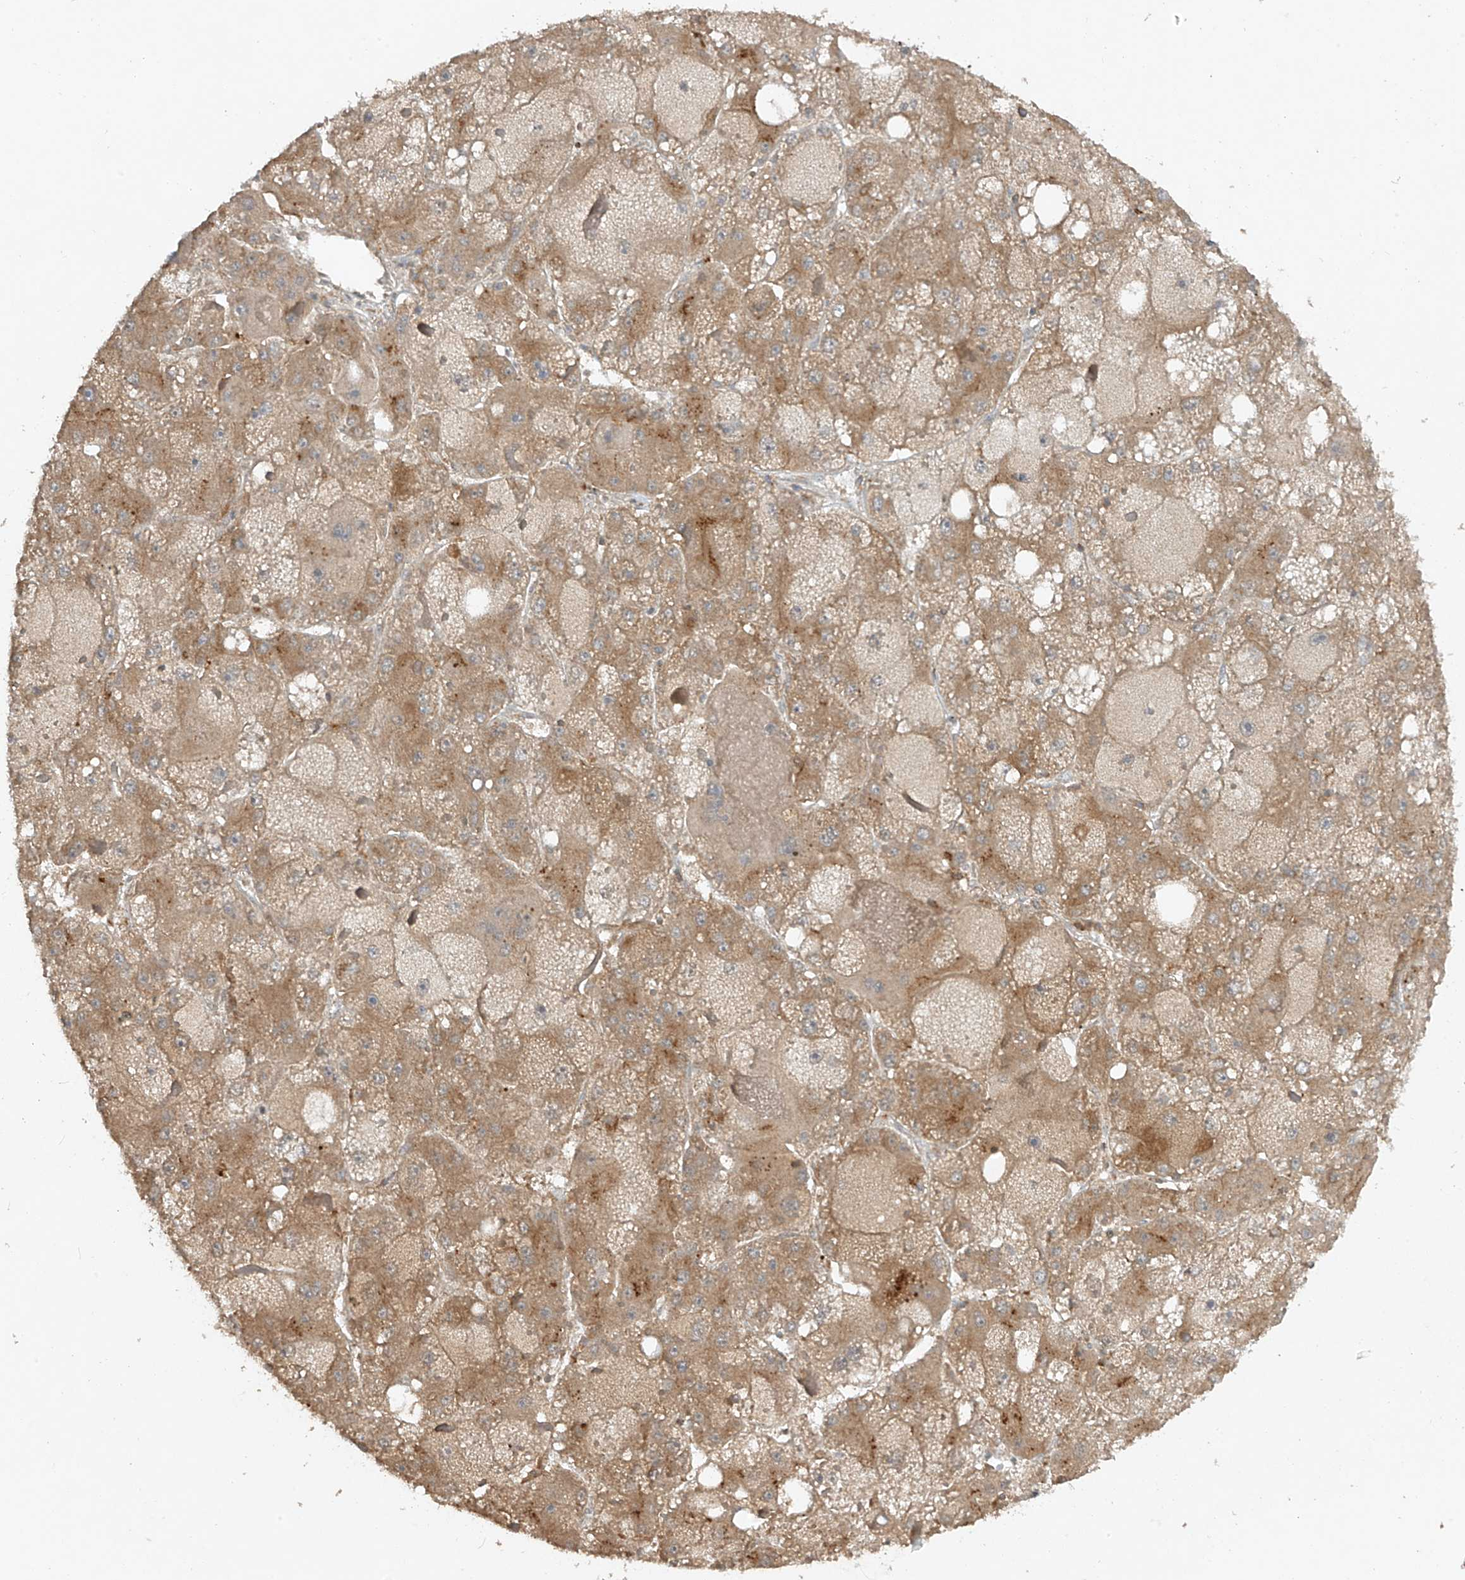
{"staining": {"intensity": "moderate", "quantity": ">75%", "location": "cytoplasmic/membranous"}, "tissue": "liver cancer", "cell_type": "Tumor cells", "image_type": "cancer", "snomed": [{"axis": "morphology", "description": "Carcinoma, Hepatocellular, NOS"}, {"axis": "topography", "description": "Liver"}], "caption": "Liver cancer tissue demonstrates moderate cytoplasmic/membranous staining in about >75% of tumor cells, visualized by immunohistochemistry.", "gene": "LDAH", "patient": {"sex": "female", "age": 73}}